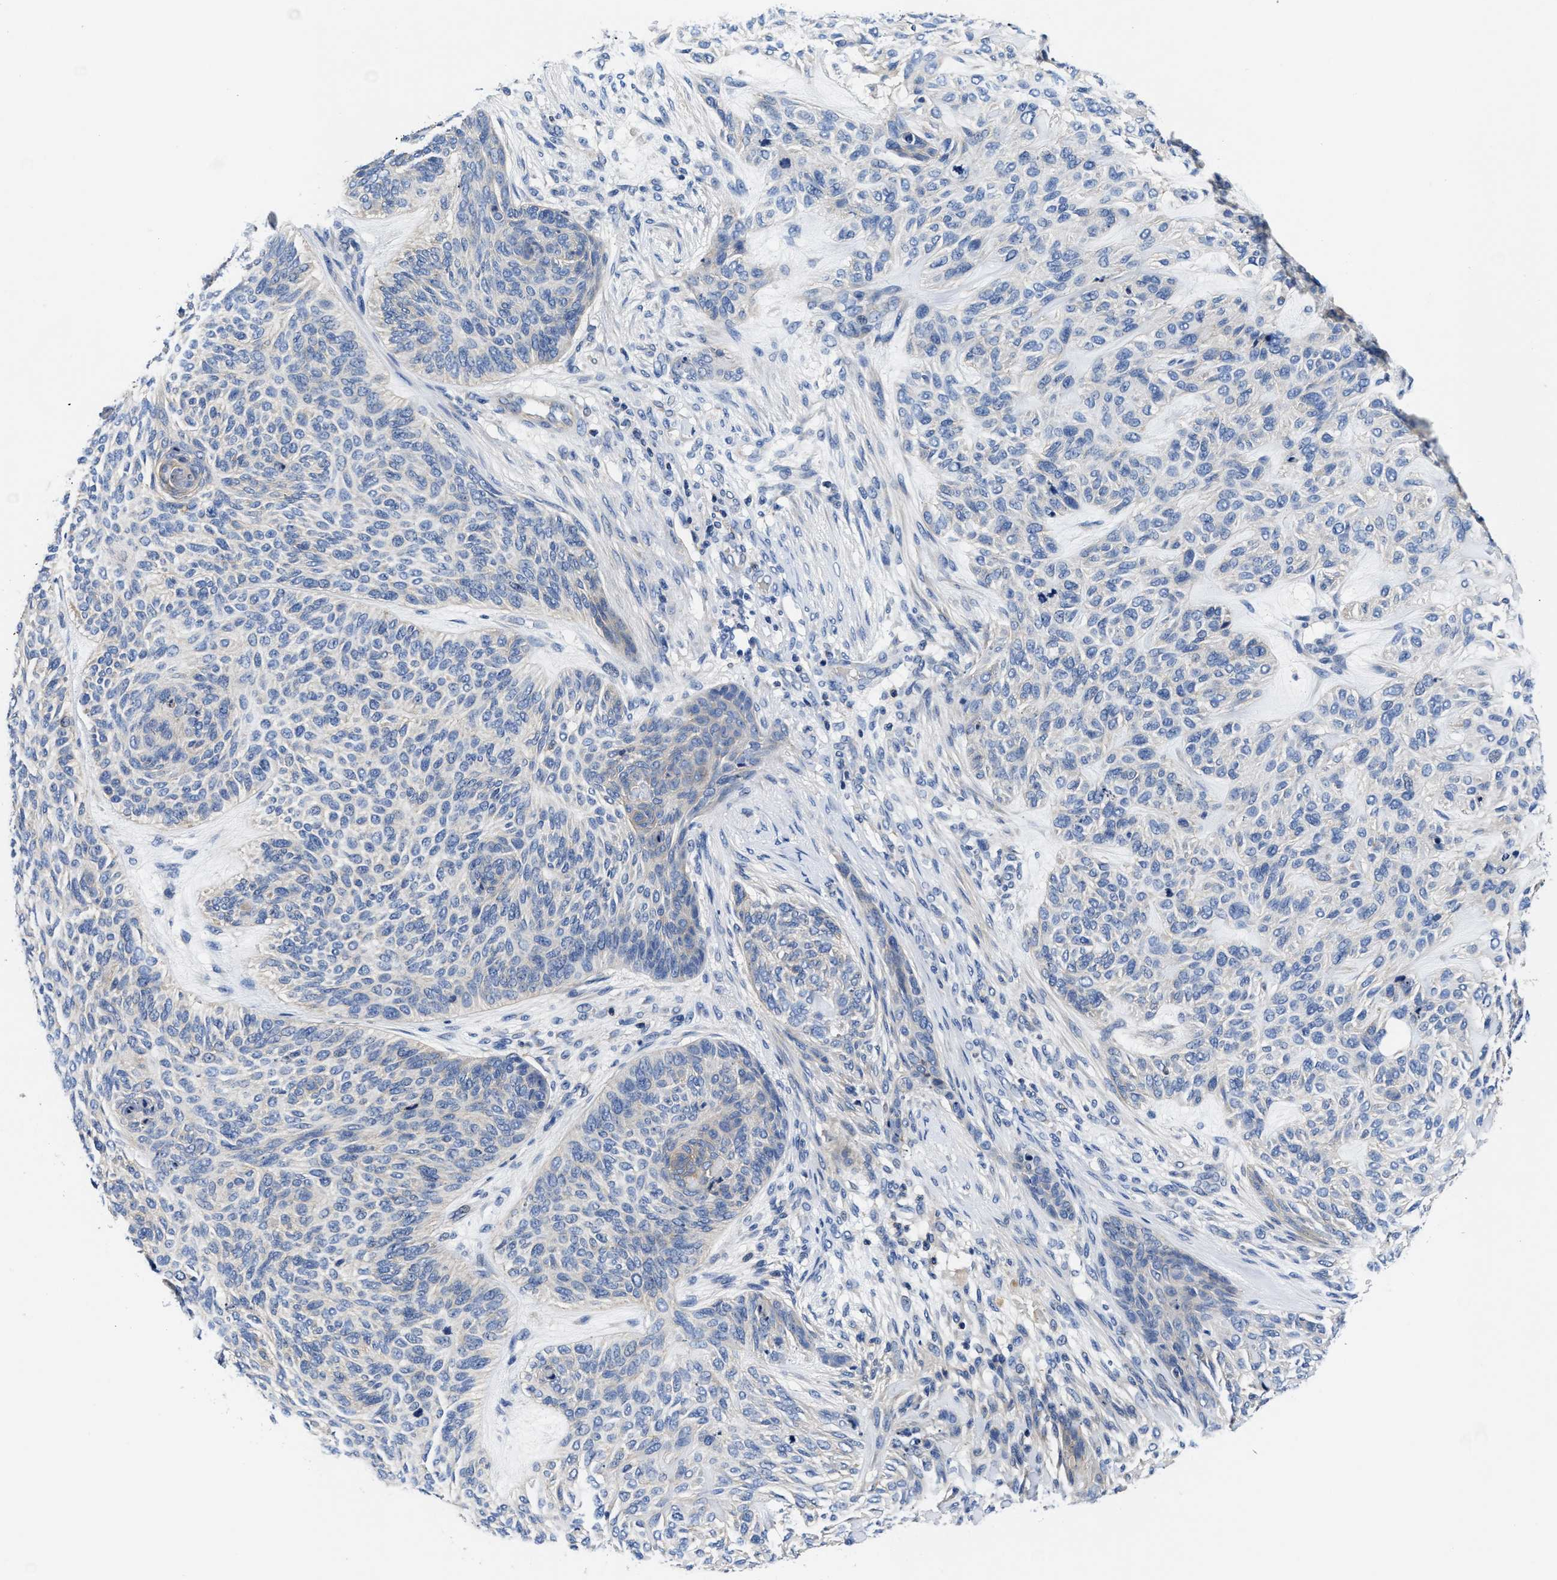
{"staining": {"intensity": "negative", "quantity": "none", "location": "none"}, "tissue": "skin cancer", "cell_type": "Tumor cells", "image_type": "cancer", "snomed": [{"axis": "morphology", "description": "Basal cell carcinoma"}, {"axis": "topography", "description": "Skin"}], "caption": "Immunohistochemistry (IHC) of skin basal cell carcinoma exhibits no expression in tumor cells. (Stains: DAB IHC with hematoxylin counter stain, Microscopy: brightfield microscopy at high magnification).", "gene": "PHLPP1", "patient": {"sex": "male", "age": 55}}